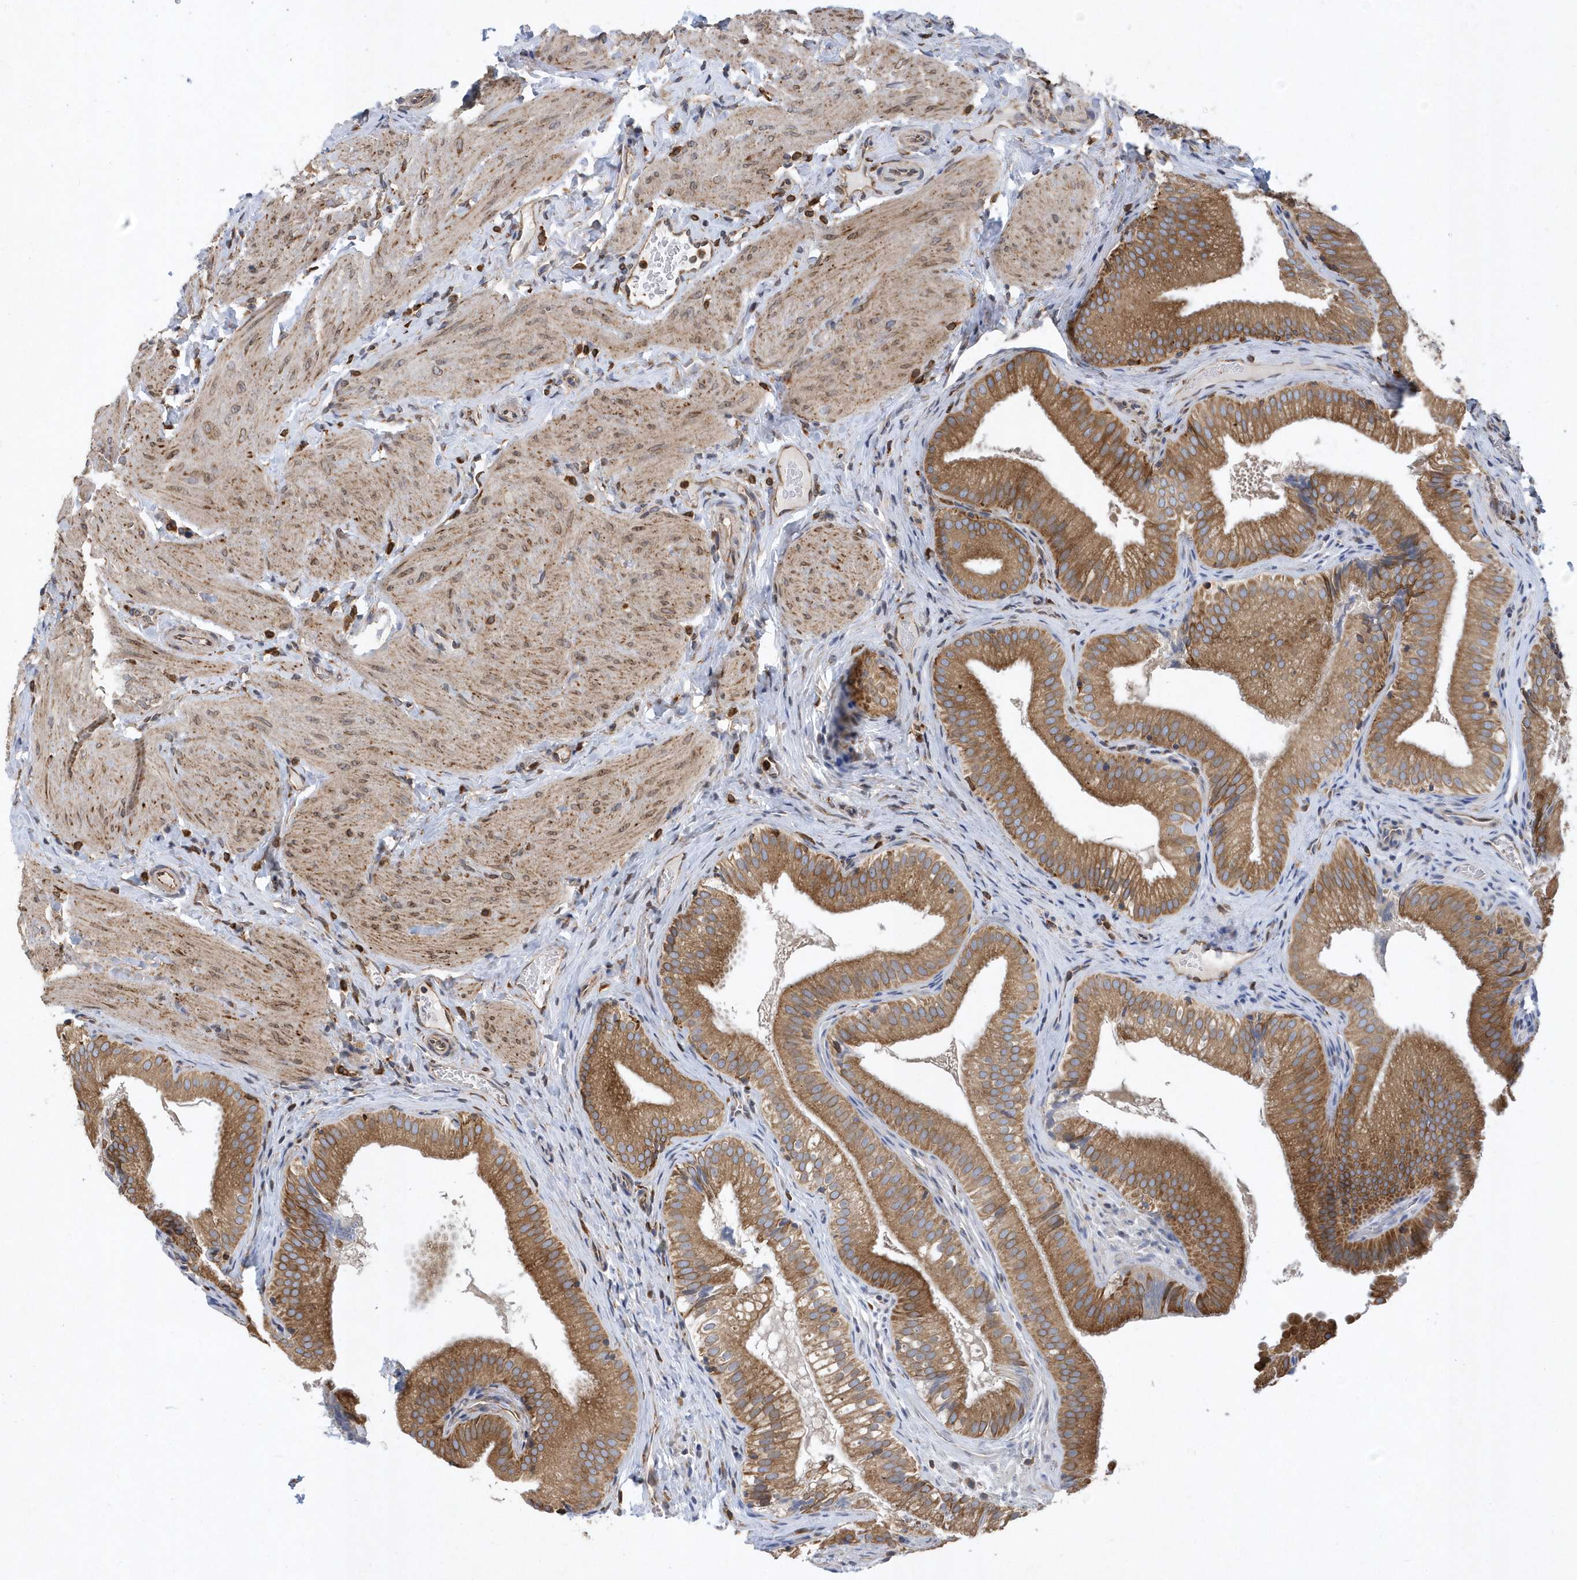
{"staining": {"intensity": "strong", "quantity": ">75%", "location": "cytoplasmic/membranous"}, "tissue": "gallbladder", "cell_type": "Glandular cells", "image_type": "normal", "snomed": [{"axis": "morphology", "description": "Normal tissue, NOS"}, {"axis": "topography", "description": "Gallbladder"}], "caption": "A histopathology image of human gallbladder stained for a protein displays strong cytoplasmic/membranous brown staining in glandular cells.", "gene": "VAMP7", "patient": {"sex": "female", "age": 30}}